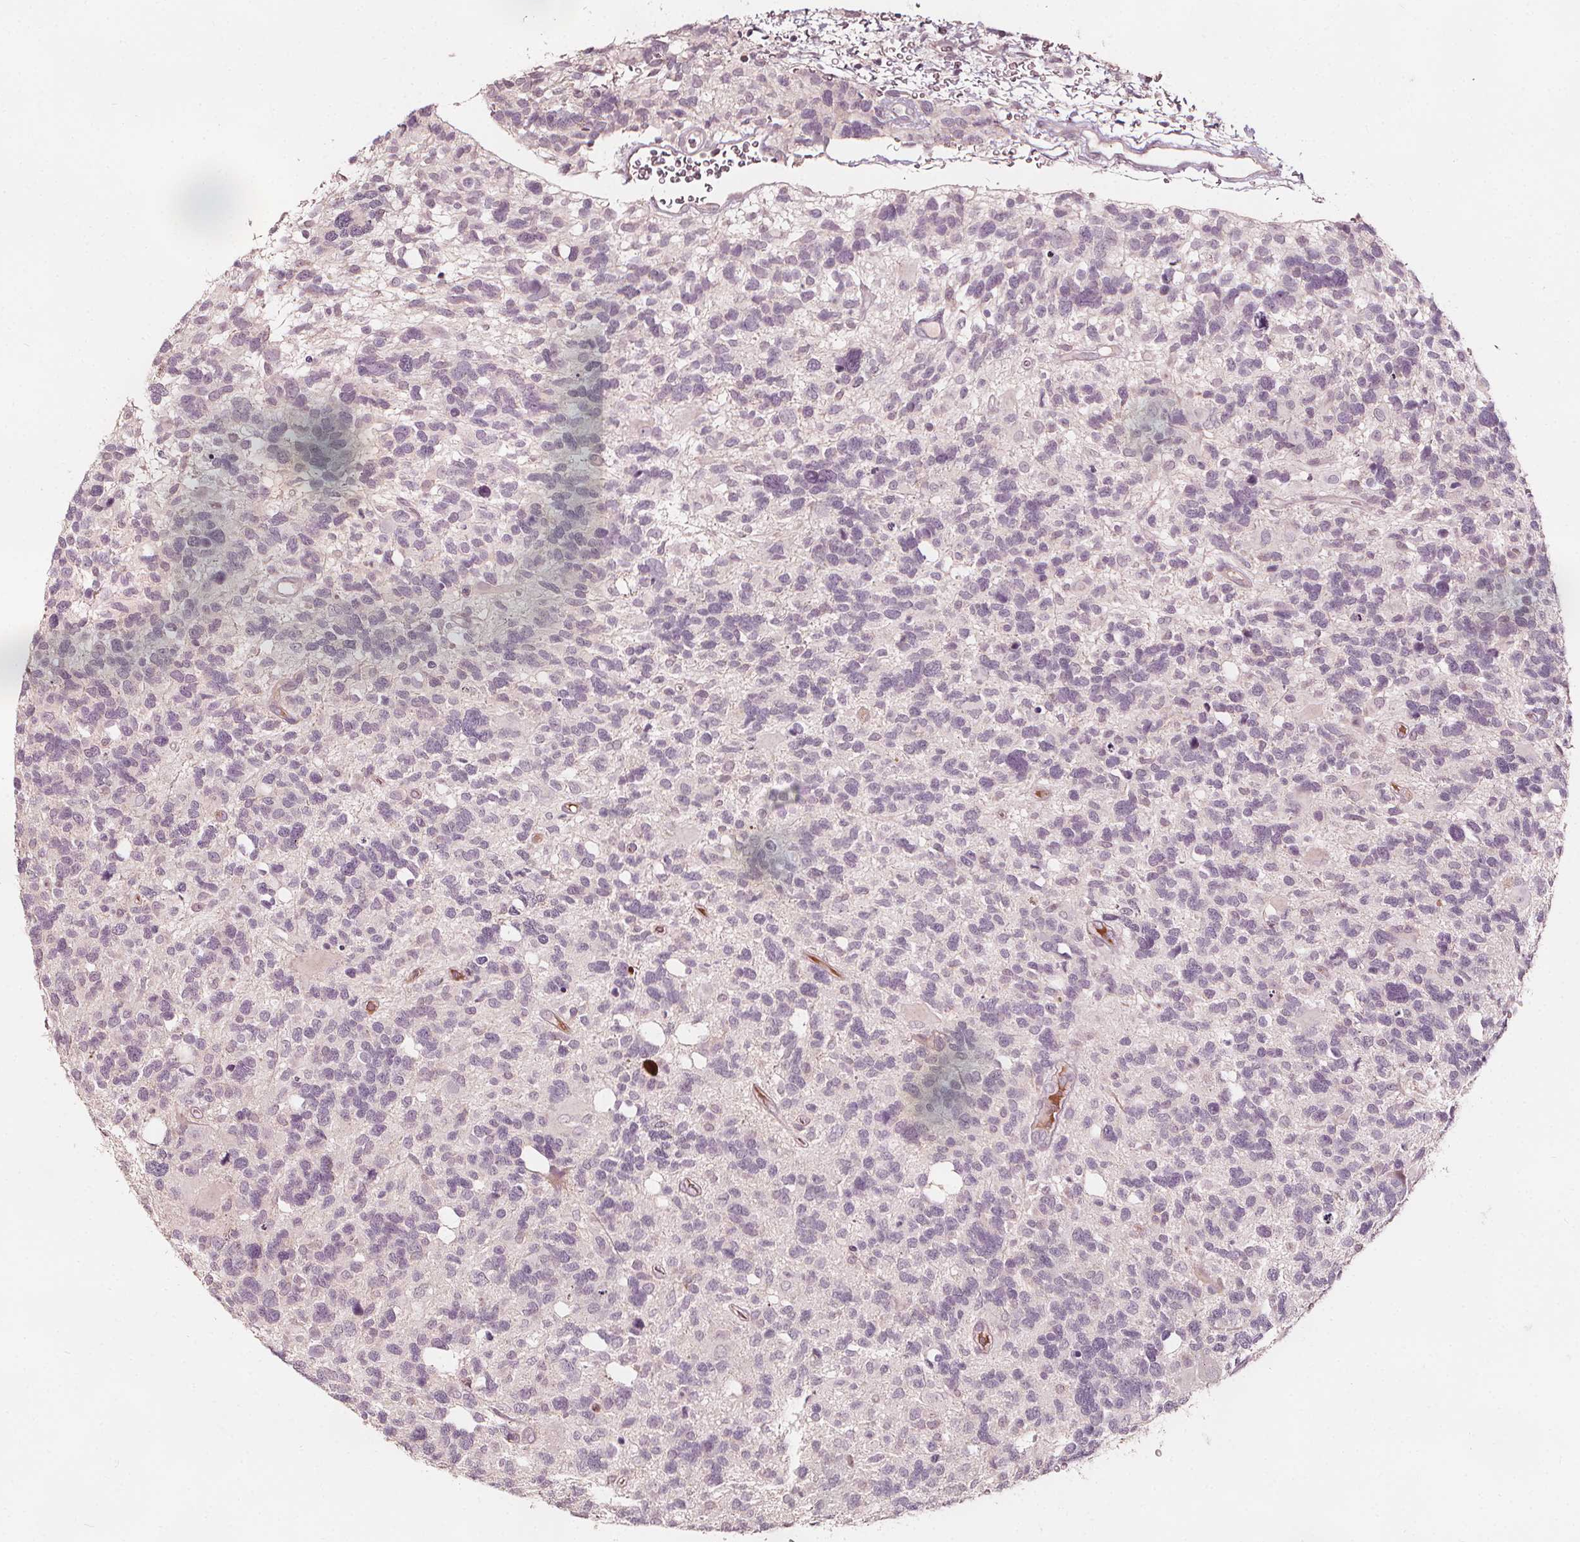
{"staining": {"intensity": "negative", "quantity": "none", "location": "none"}, "tissue": "glioma", "cell_type": "Tumor cells", "image_type": "cancer", "snomed": [{"axis": "morphology", "description": "Glioma, malignant, High grade"}, {"axis": "topography", "description": "Brain"}], "caption": "The micrograph shows no significant expression in tumor cells of glioma.", "gene": "NPC1L1", "patient": {"sex": "male", "age": 49}}